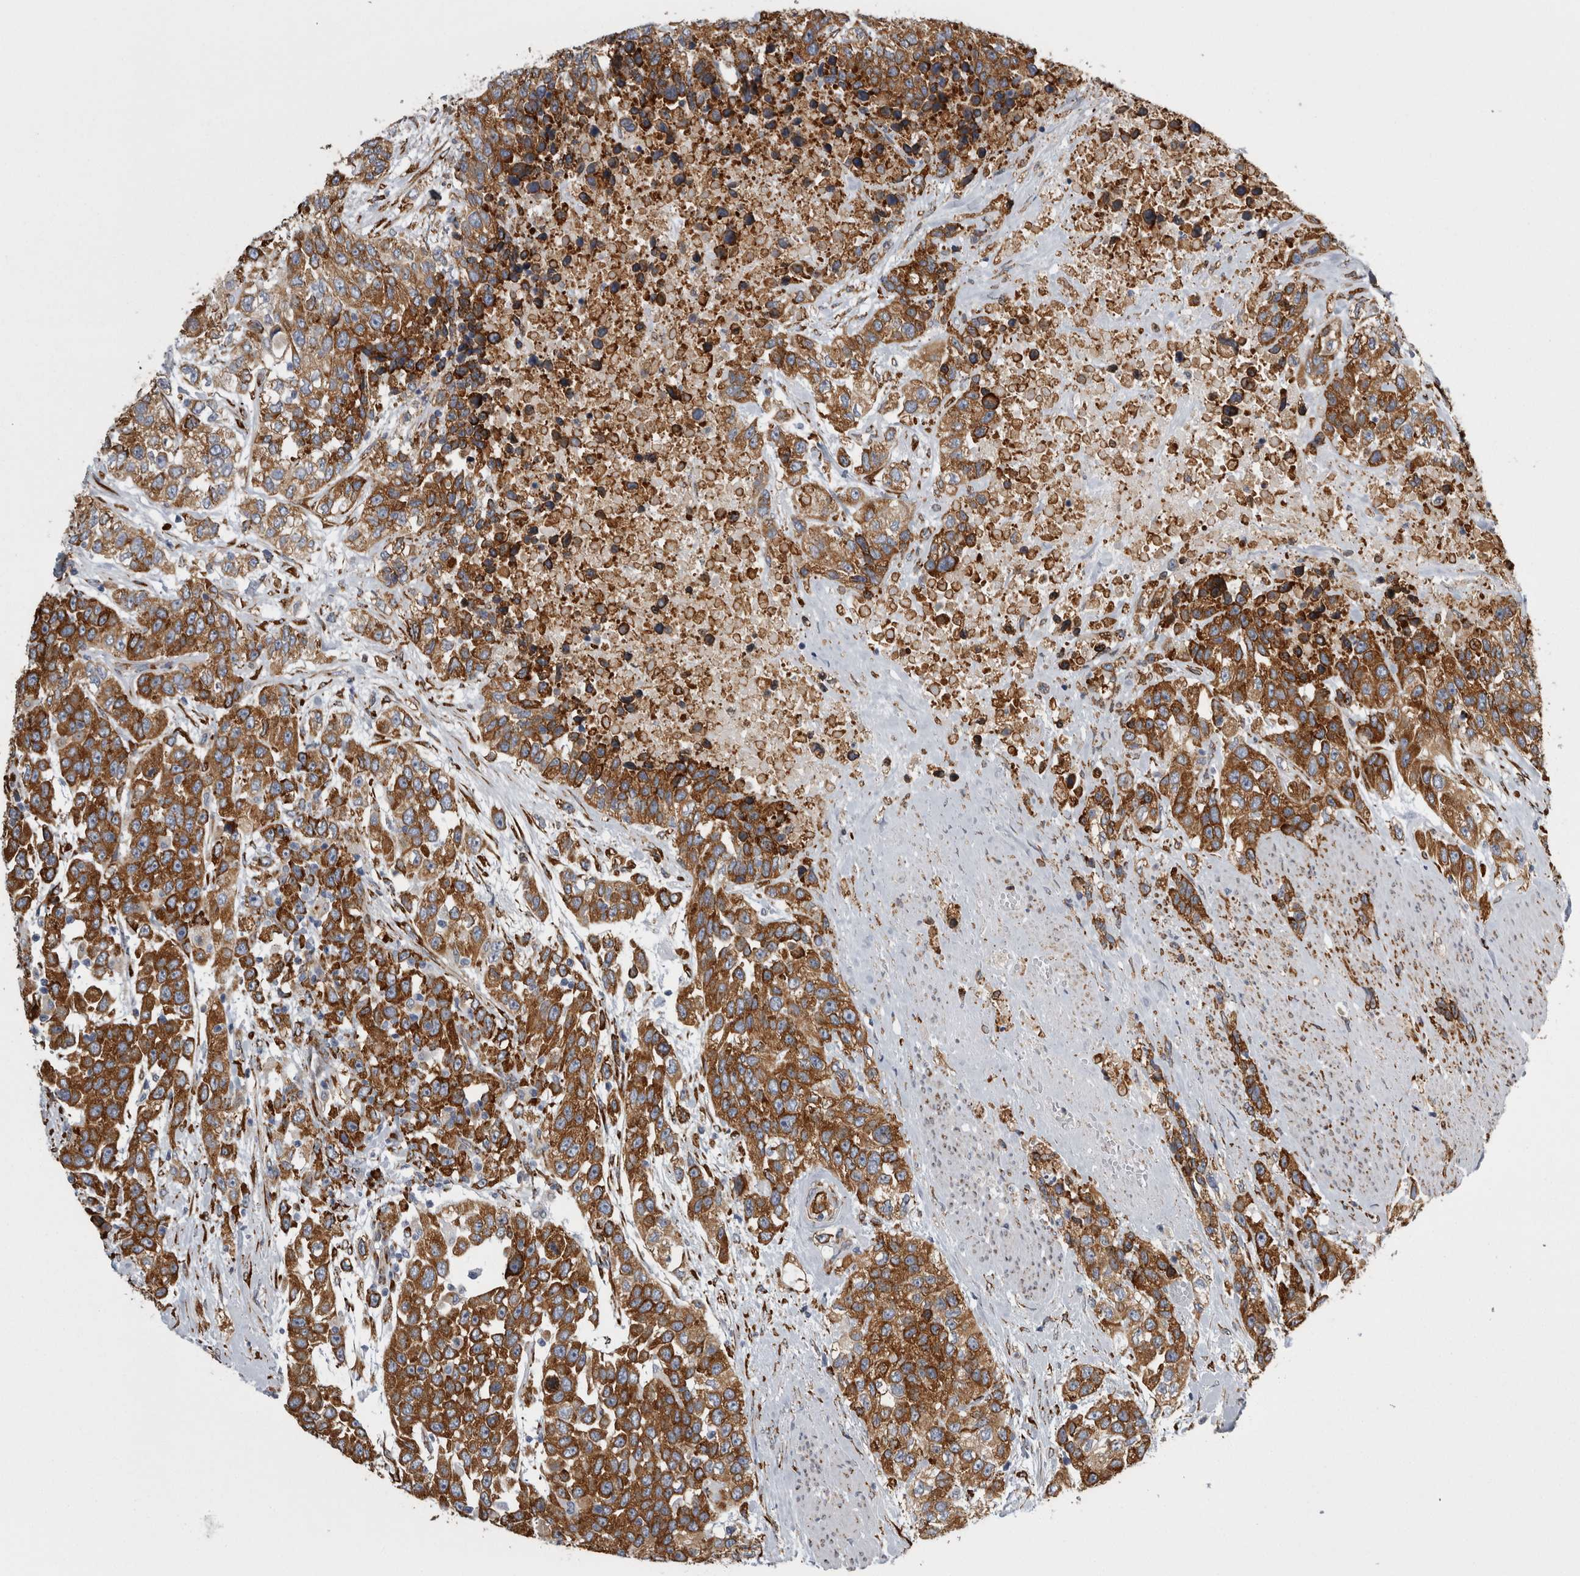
{"staining": {"intensity": "strong", "quantity": ">75%", "location": "cytoplasmic/membranous"}, "tissue": "urothelial cancer", "cell_type": "Tumor cells", "image_type": "cancer", "snomed": [{"axis": "morphology", "description": "Urothelial carcinoma, High grade"}, {"axis": "topography", "description": "Urinary bladder"}], "caption": "Brown immunohistochemical staining in urothelial cancer demonstrates strong cytoplasmic/membranous expression in about >75% of tumor cells.", "gene": "FHIP2B", "patient": {"sex": "female", "age": 80}}